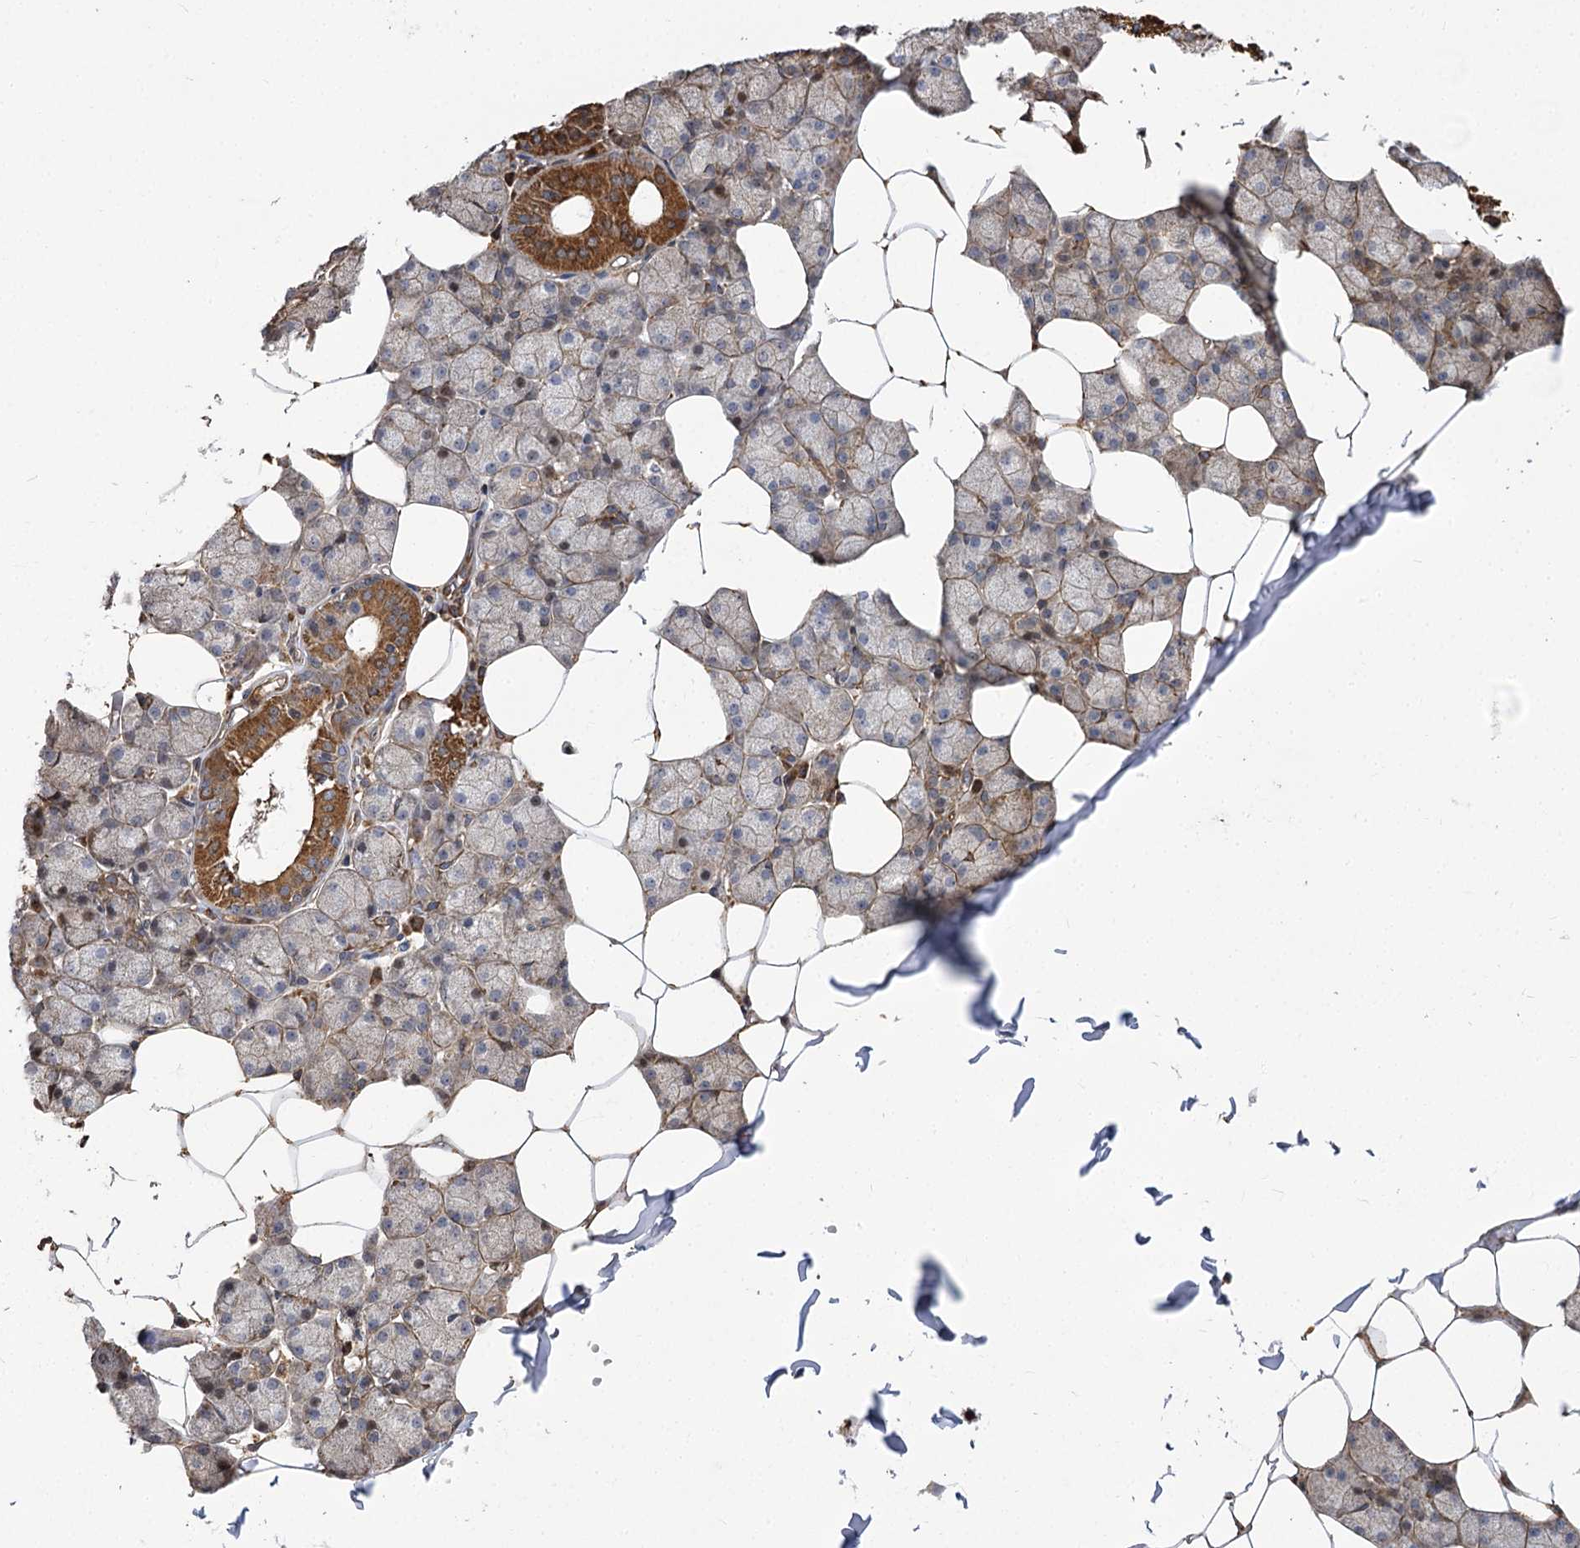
{"staining": {"intensity": "moderate", "quantity": "25%-75%", "location": "cytoplasmic/membranous"}, "tissue": "salivary gland", "cell_type": "Glandular cells", "image_type": "normal", "snomed": [{"axis": "morphology", "description": "Normal tissue, NOS"}, {"axis": "topography", "description": "Salivary gland"}], "caption": "Immunohistochemical staining of normal salivary gland reveals 25%-75% levels of moderate cytoplasmic/membranous protein staining in approximately 25%-75% of glandular cells.", "gene": "RNF24", "patient": {"sex": "male", "age": 62}}